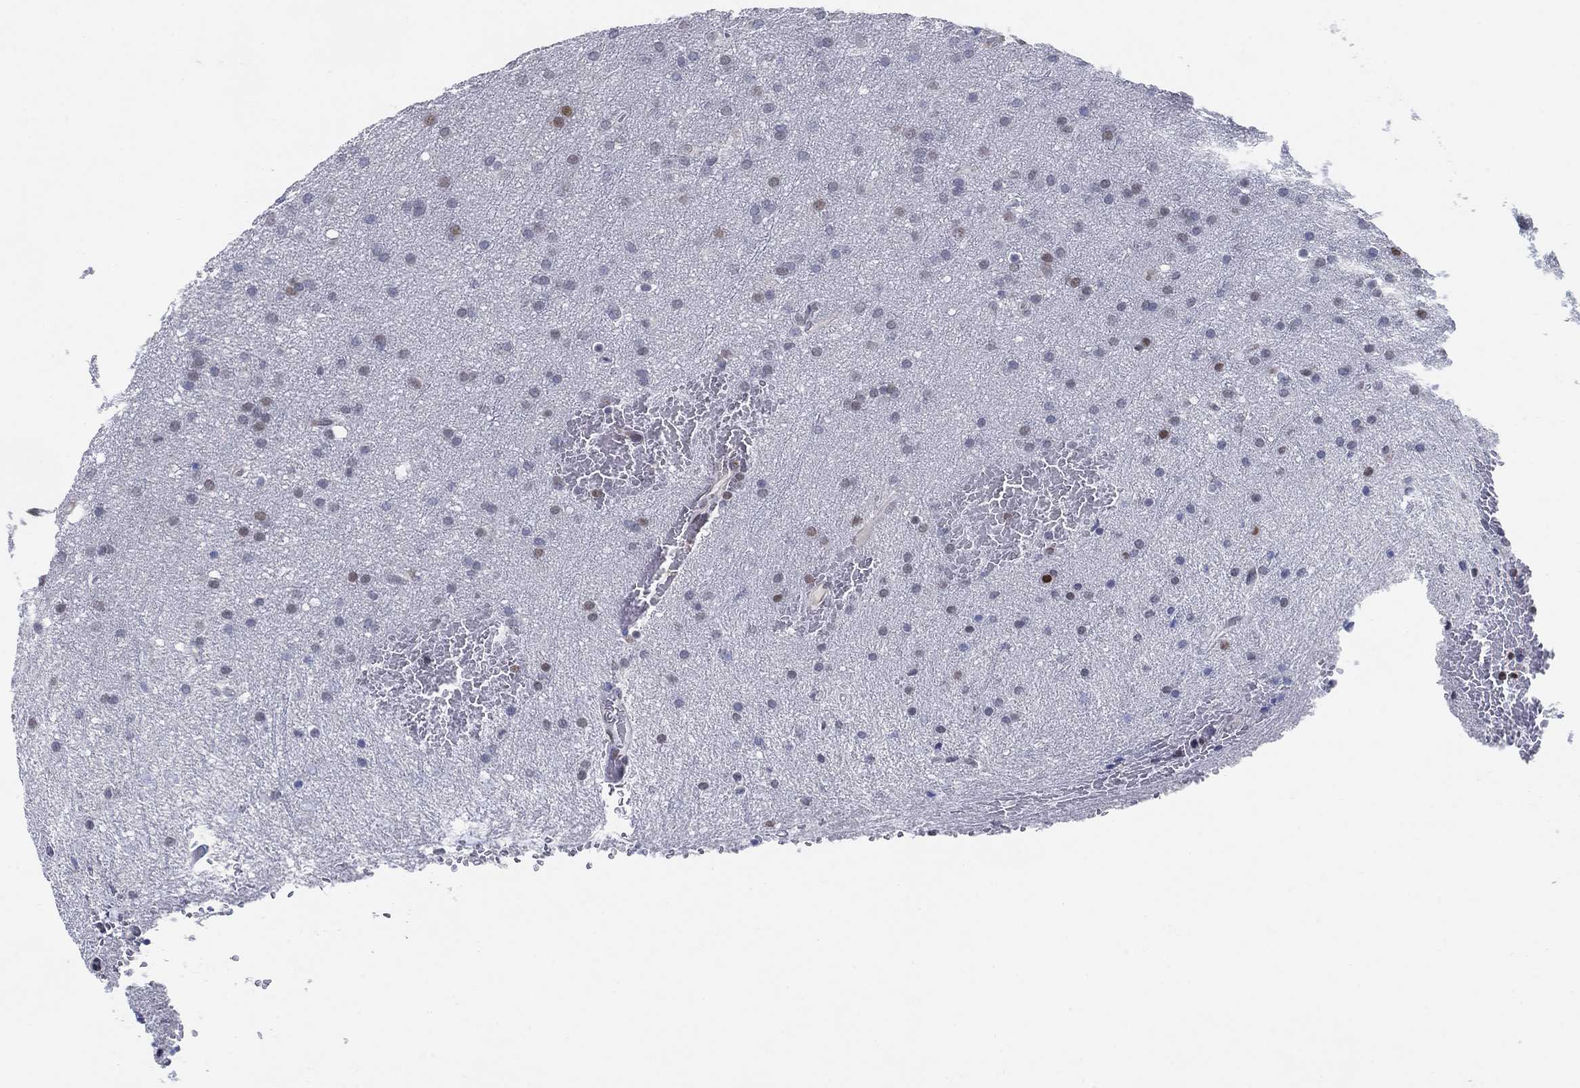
{"staining": {"intensity": "moderate", "quantity": "<25%", "location": "nuclear"}, "tissue": "glioma", "cell_type": "Tumor cells", "image_type": "cancer", "snomed": [{"axis": "morphology", "description": "Glioma, malignant, Low grade"}, {"axis": "topography", "description": "Brain"}], "caption": "A brown stain shows moderate nuclear positivity of a protein in malignant glioma (low-grade) tumor cells. The staining was performed using DAB (3,3'-diaminobenzidine) to visualize the protein expression in brown, while the nuclei were stained in blue with hematoxylin (Magnification: 20x).", "gene": "CENPE", "patient": {"sex": "female", "age": 32}}